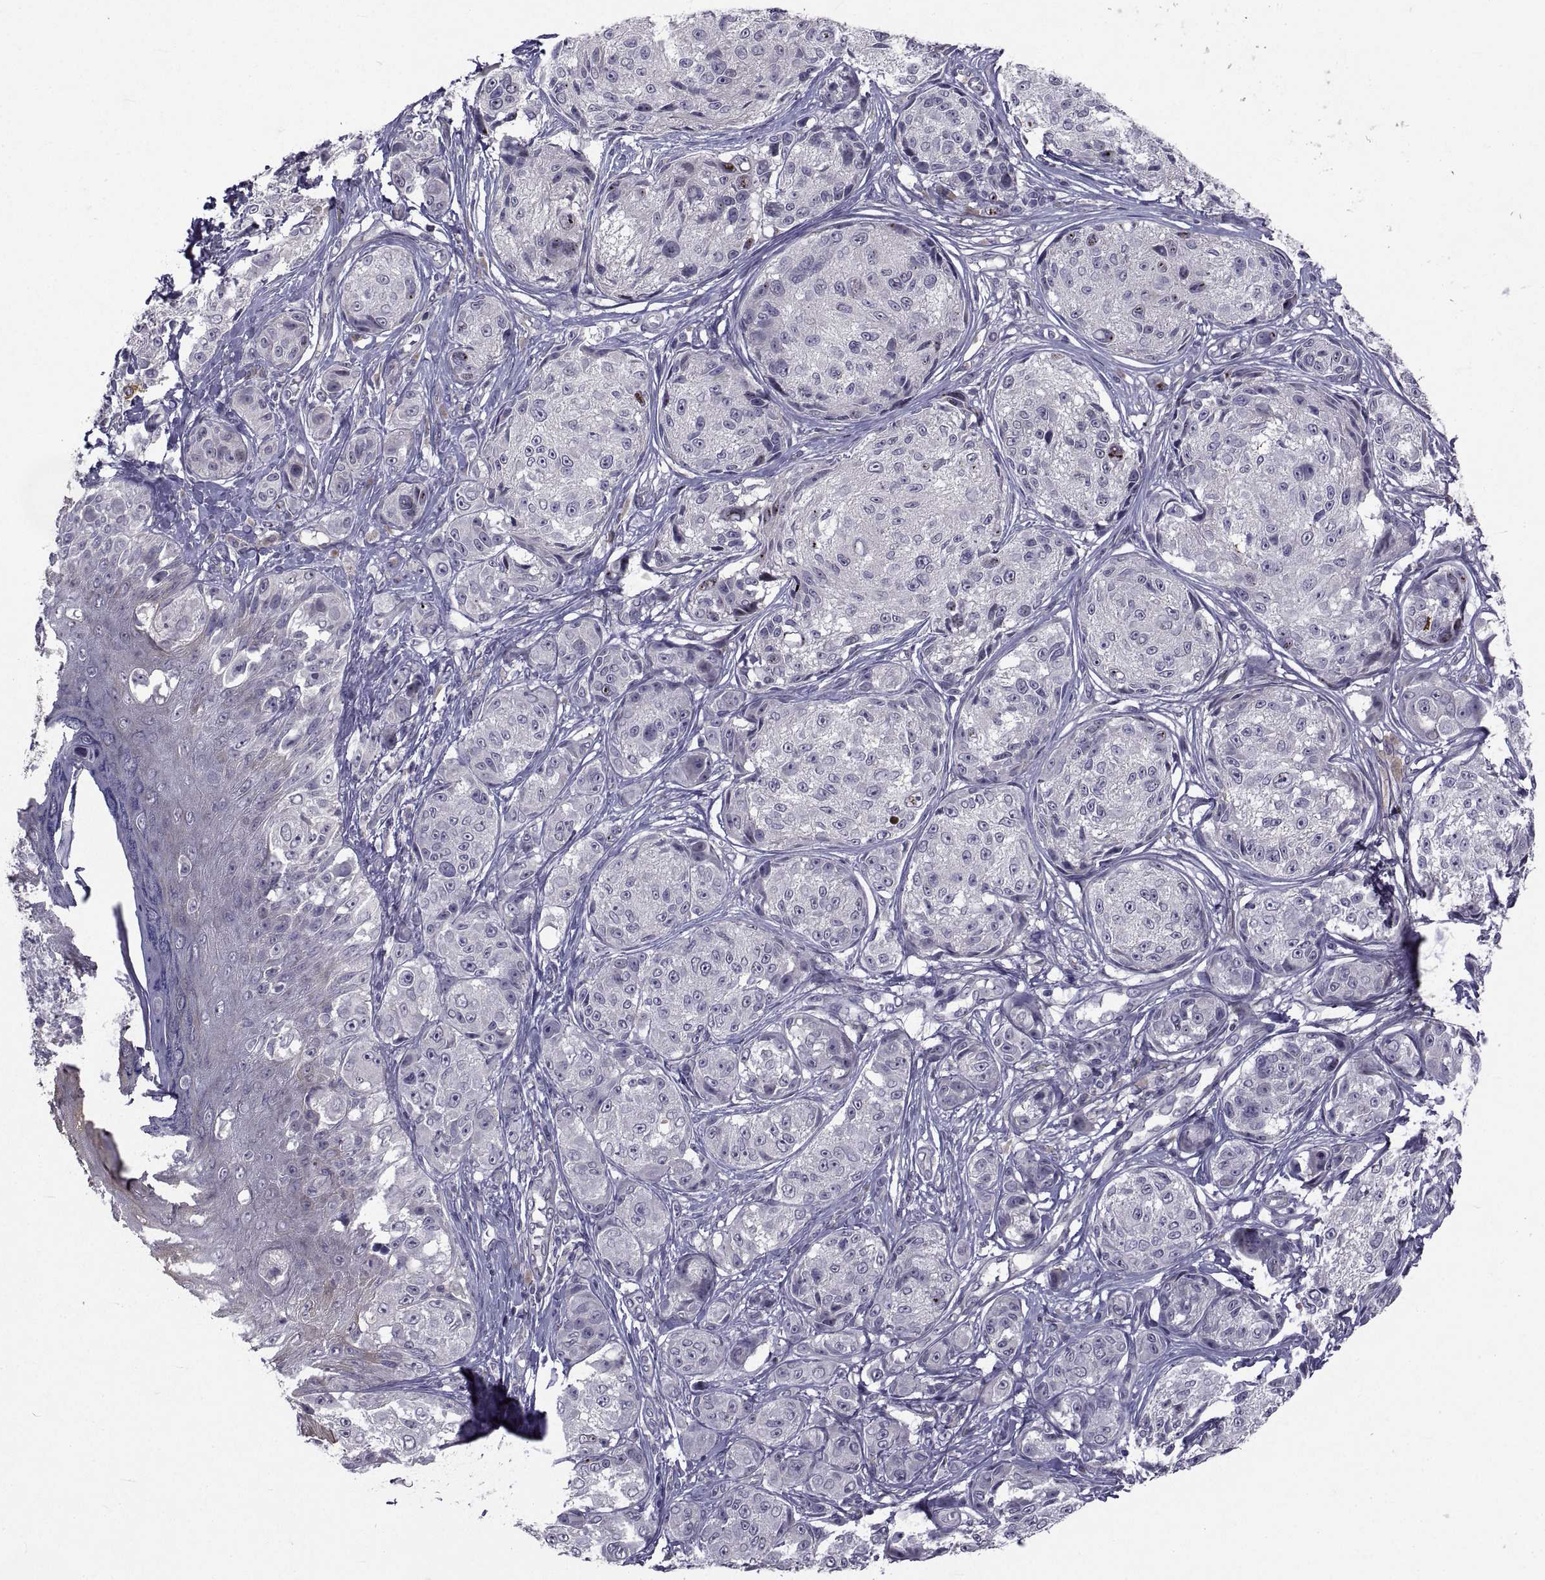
{"staining": {"intensity": "negative", "quantity": "none", "location": "none"}, "tissue": "melanoma", "cell_type": "Tumor cells", "image_type": "cancer", "snomed": [{"axis": "morphology", "description": "Malignant melanoma, NOS"}, {"axis": "topography", "description": "Skin"}], "caption": "IHC photomicrograph of neoplastic tissue: malignant melanoma stained with DAB exhibits no significant protein positivity in tumor cells.", "gene": "NPTX2", "patient": {"sex": "male", "age": 61}}